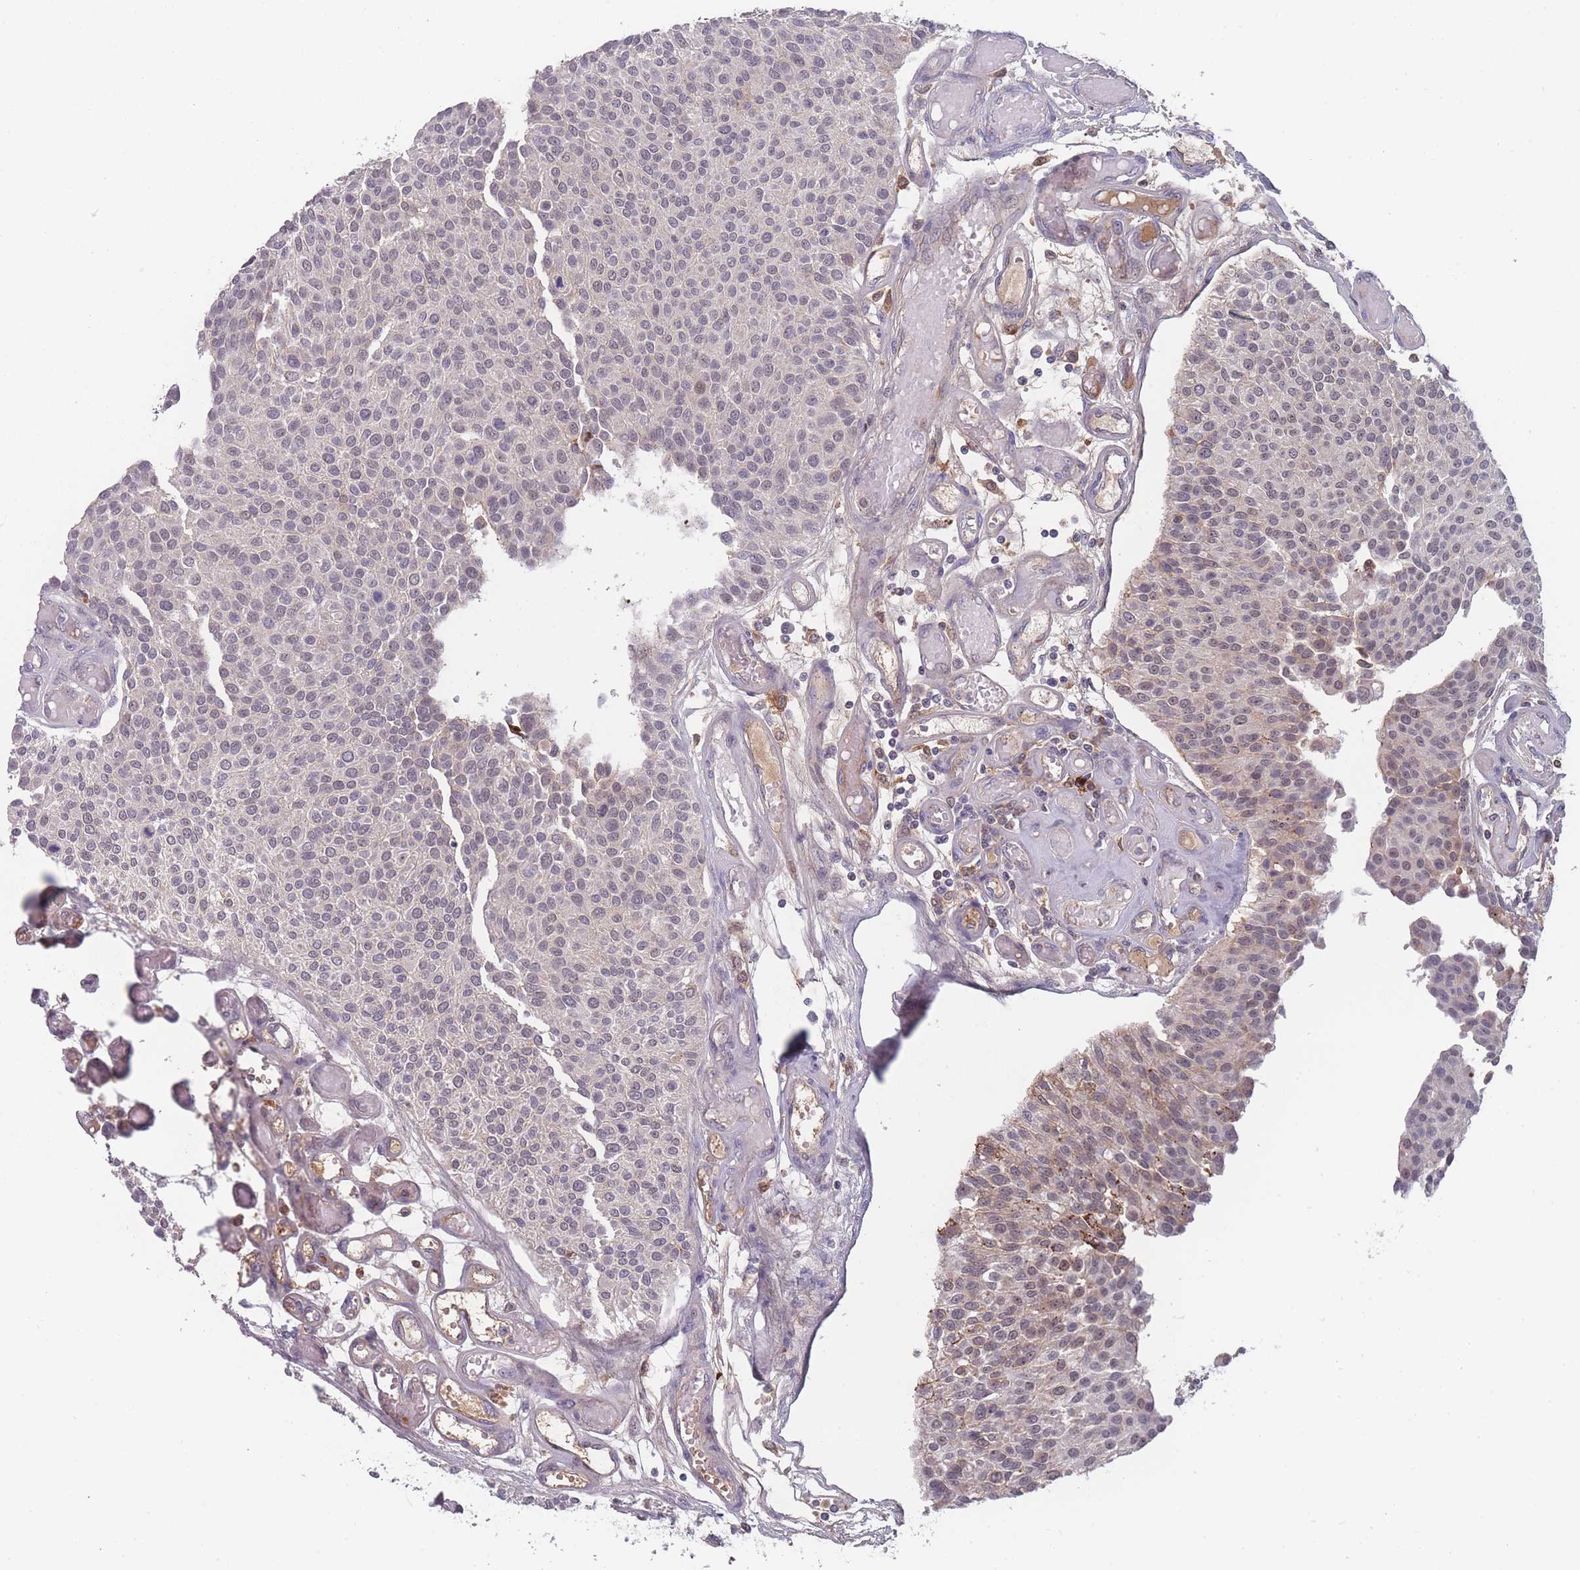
{"staining": {"intensity": "weak", "quantity": "<25%", "location": "cytoplasmic/membranous,nuclear"}, "tissue": "urothelial cancer", "cell_type": "Tumor cells", "image_type": "cancer", "snomed": [{"axis": "morphology", "description": "Urothelial carcinoma, NOS"}, {"axis": "topography", "description": "Urinary bladder"}], "caption": "IHC histopathology image of human transitional cell carcinoma stained for a protein (brown), which displays no positivity in tumor cells.", "gene": "TMEM232", "patient": {"sex": "male", "age": 55}}